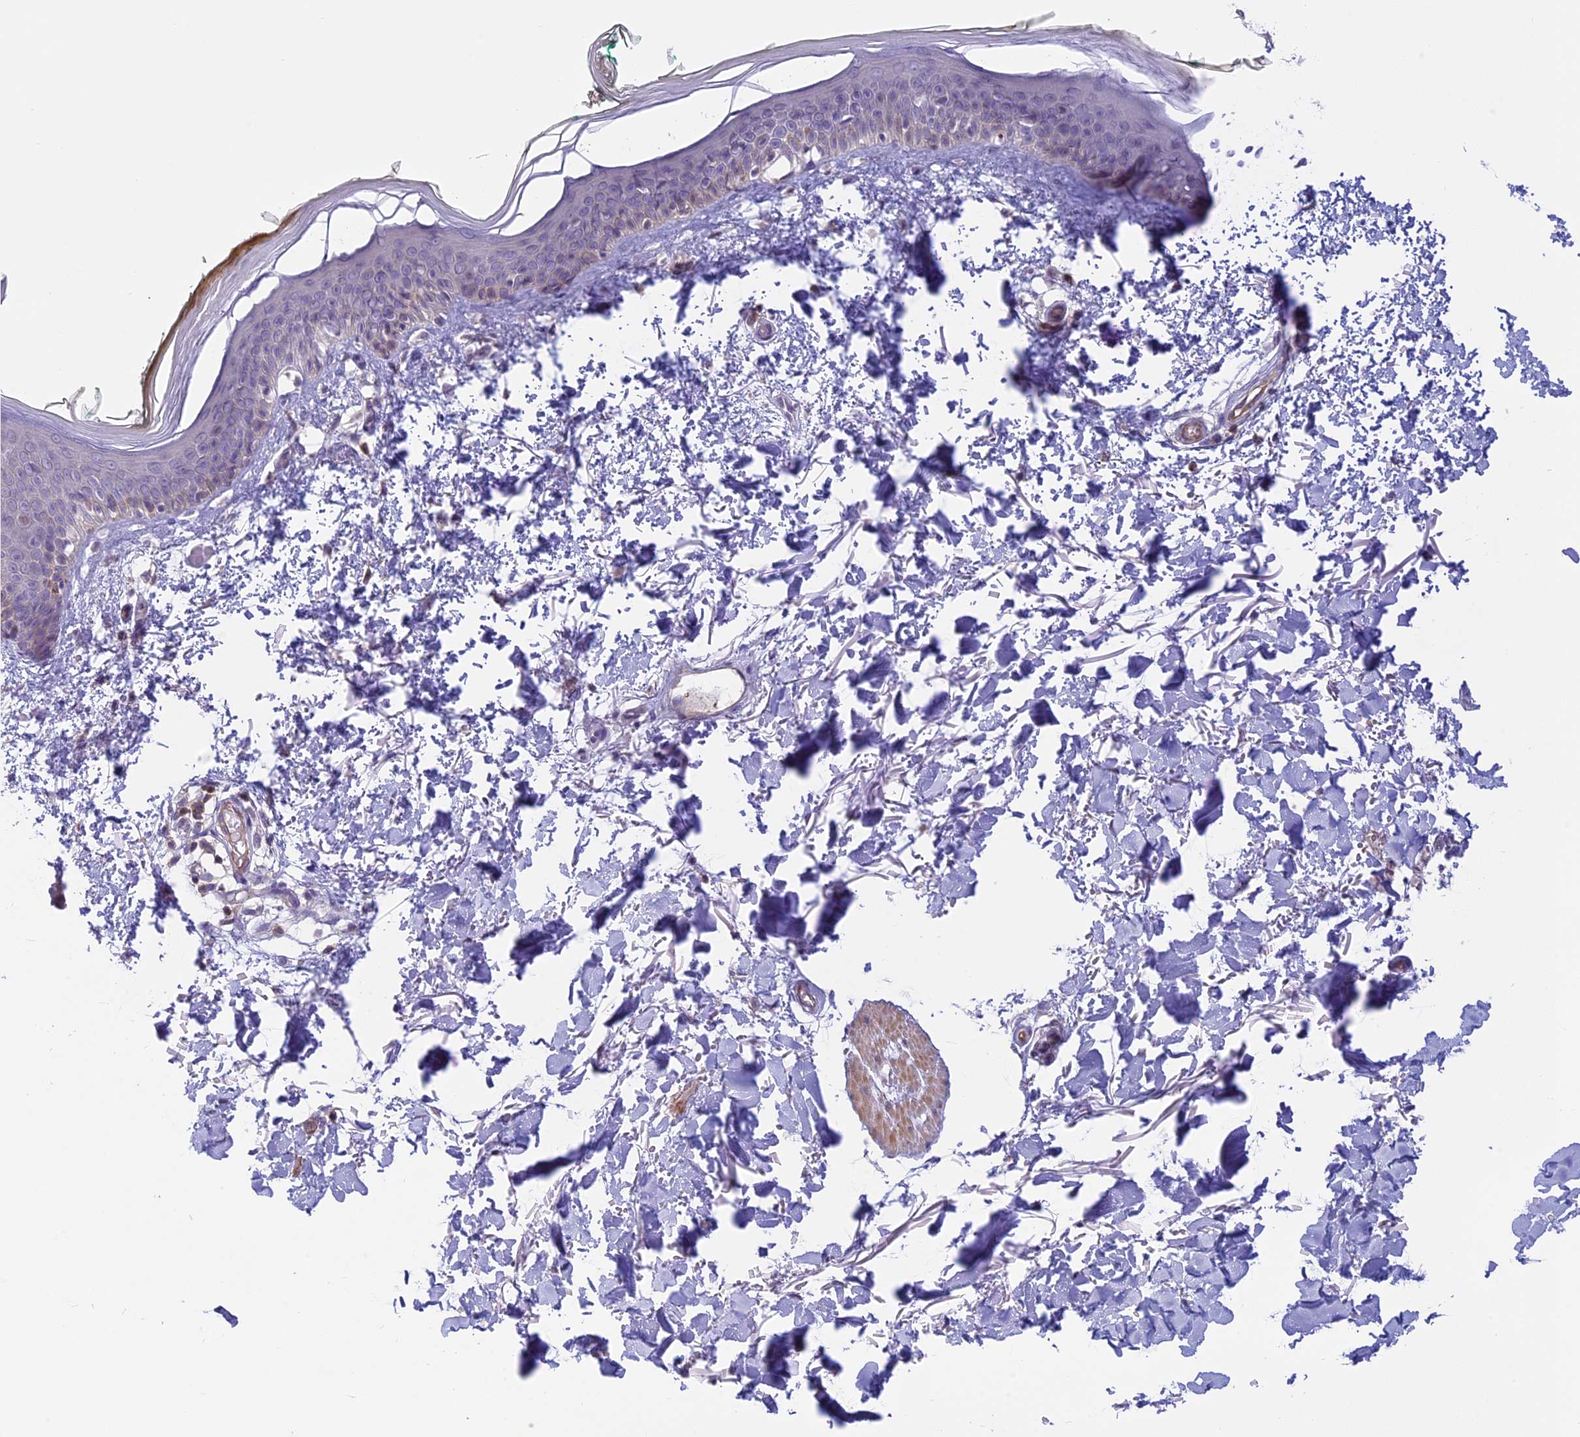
{"staining": {"intensity": "negative", "quantity": "none", "location": "none"}, "tissue": "skin", "cell_type": "Fibroblasts", "image_type": "normal", "snomed": [{"axis": "morphology", "description": "Normal tissue, NOS"}, {"axis": "topography", "description": "Skin"}], "caption": "Fibroblasts show no significant staining in benign skin. (DAB (3,3'-diaminobenzidine) immunohistochemistry (IHC) with hematoxylin counter stain).", "gene": "CORO2A", "patient": {"sex": "male", "age": 62}}